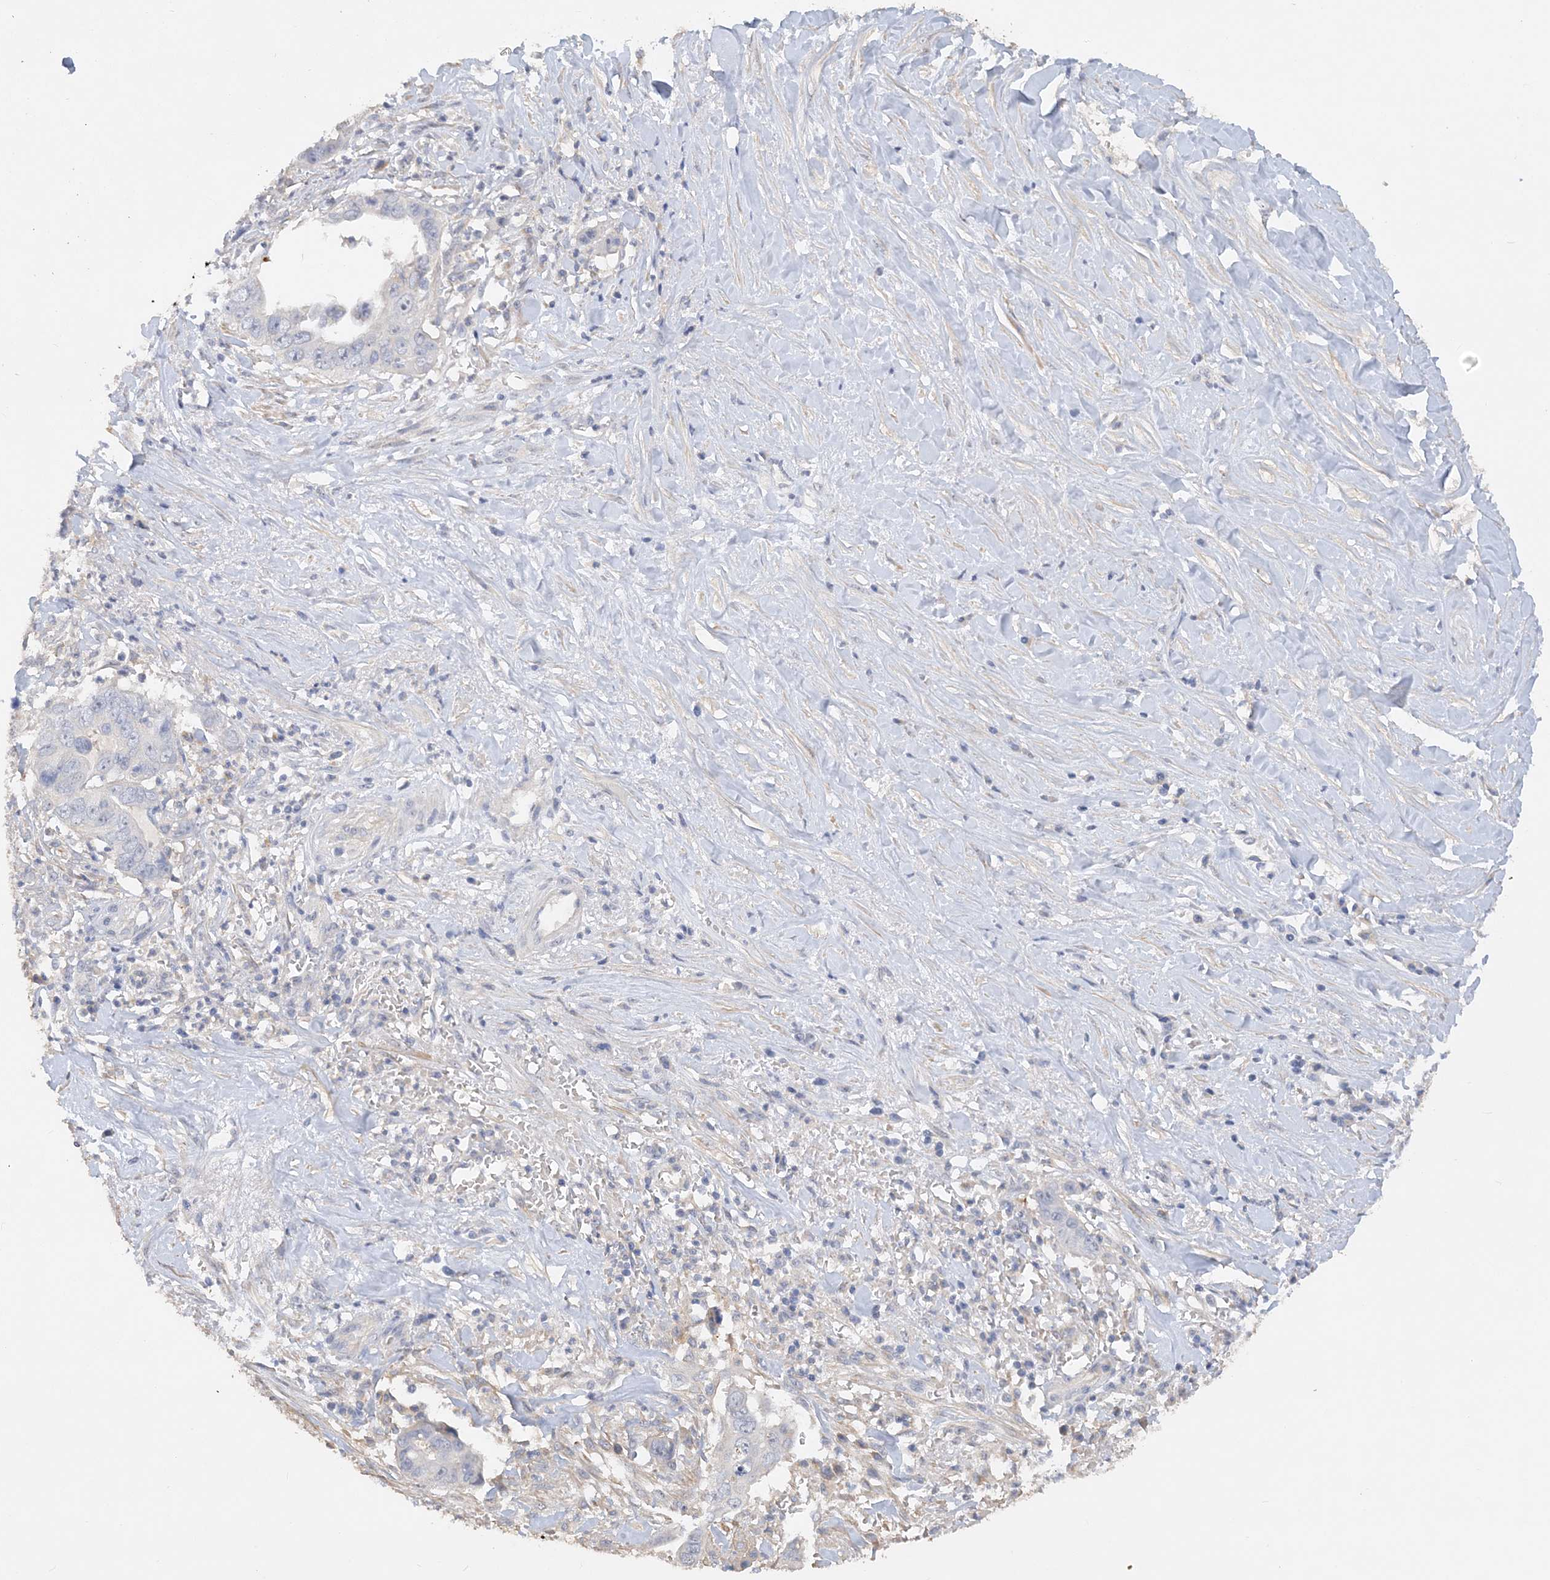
{"staining": {"intensity": "negative", "quantity": "none", "location": "none"}, "tissue": "liver cancer", "cell_type": "Tumor cells", "image_type": "cancer", "snomed": [{"axis": "morphology", "description": "Cholangiocarcinoma"}, {"axis": "topography", "description": "Liver"}], "caption": "Immunohistochemical staining of liver cancer shows no significant positivity in tumor cells.", "gene": "GRINA", "patient": {"sex": "female", "age": 79}}